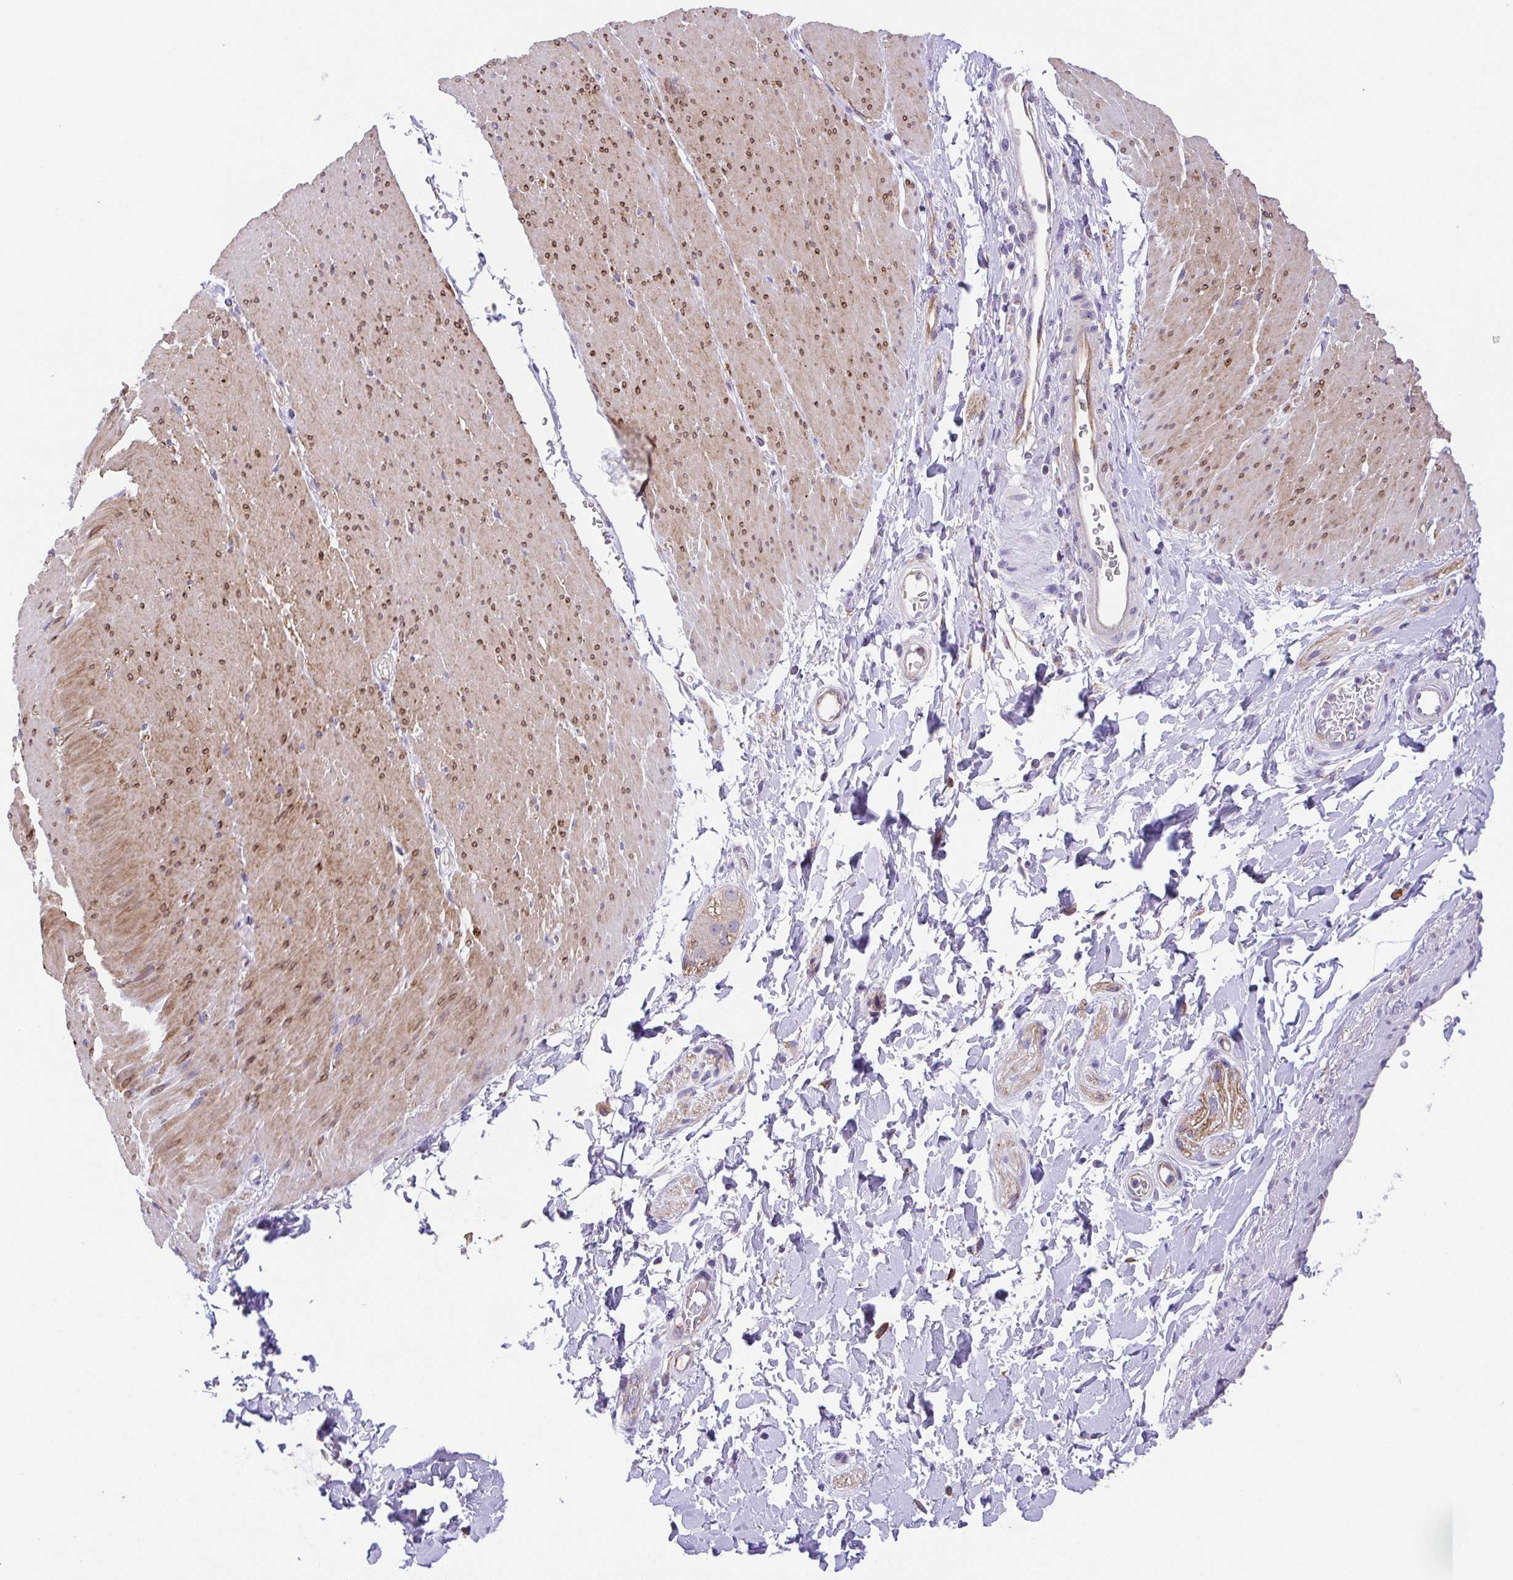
{"staining": {"intensity": "moderate", "quantity": ">75%", "location": "cytoplasmic/membranous"}, "tissue": "smooth muscle", "cell_type": "Smooth muscle cells", "image_type": "normal", "snomed": [{"axis": "morphology", "description": "Normal tissue, NOS"}, {"axis": "topography", "description": "Smooth muscle"}, {"axis": "topography", "description": "Rectum"}], "caption": "IHC staining of unremarkable smooth muscle, which demonstrates medium levels of moderate cytoplasmic/membranous positivity in approximately >75% of smooth muscle cells indicating moderate cytoplasmic/membranous protein staining. The staining was performed using DAB (brown) for protein detection and nuclei were counterstained in hematoxylin (blue).", "gene": "SLC13A1", "patient": {"sex": "male", "age": 53}}